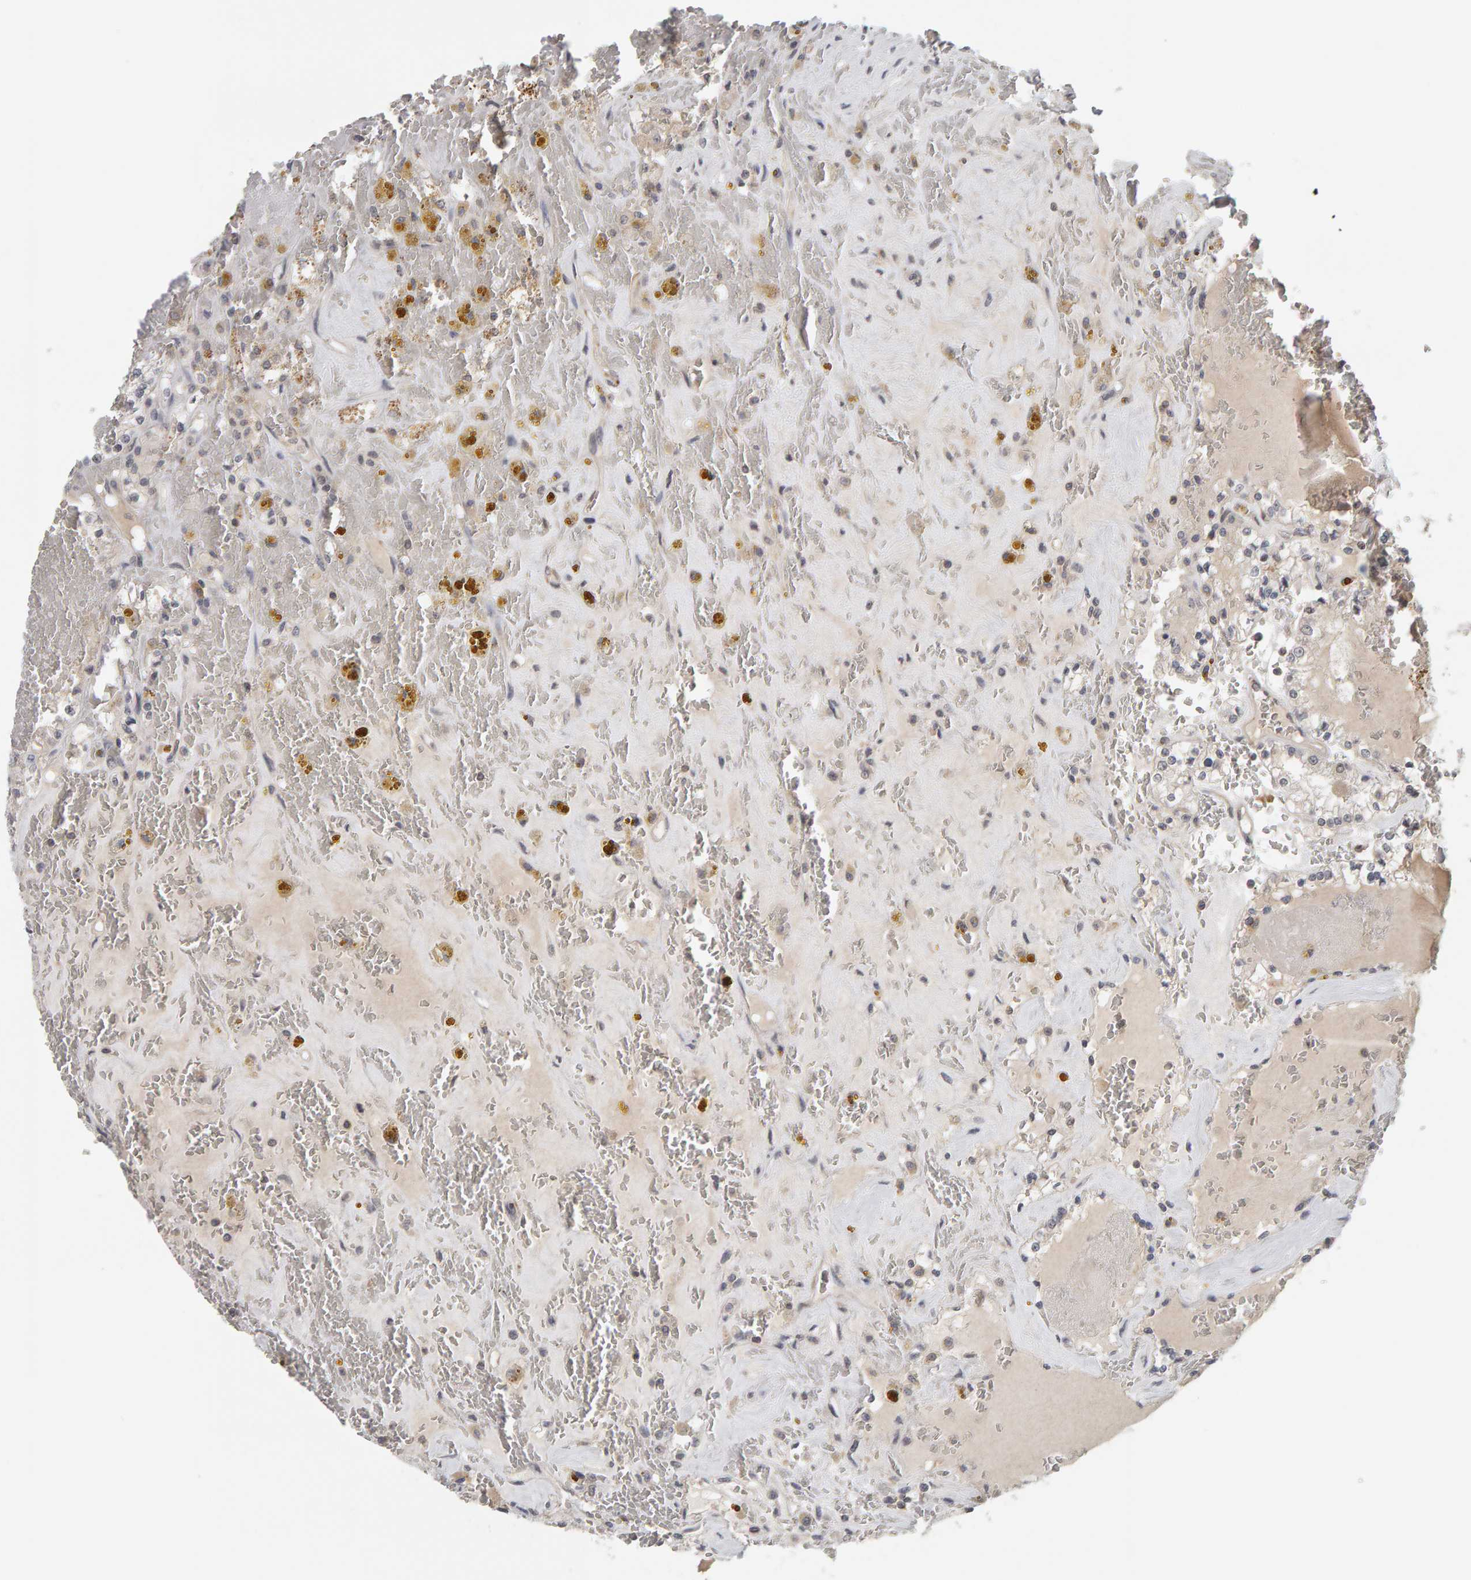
{"staining": {"intensity": "negative", "quantity": "none", "location": "none"}, "tissue": "renal cancer", "cell_type": "Tumor cells", "image_type": "cancer", "snomed": [{"axis": "morphology", "description": "Adenocarcinoma, NOS"}, {"axis": "topography", "description": "Kidney"}], "caption": "Immunohistochemistry image of neoplastic tissue: human adenocarcinoma (renal) stained with DAB demonstrates no significant protein positivity in tumor cells.", "gene": "TEFM", "patient": {"sex": "female", "age": 56}}